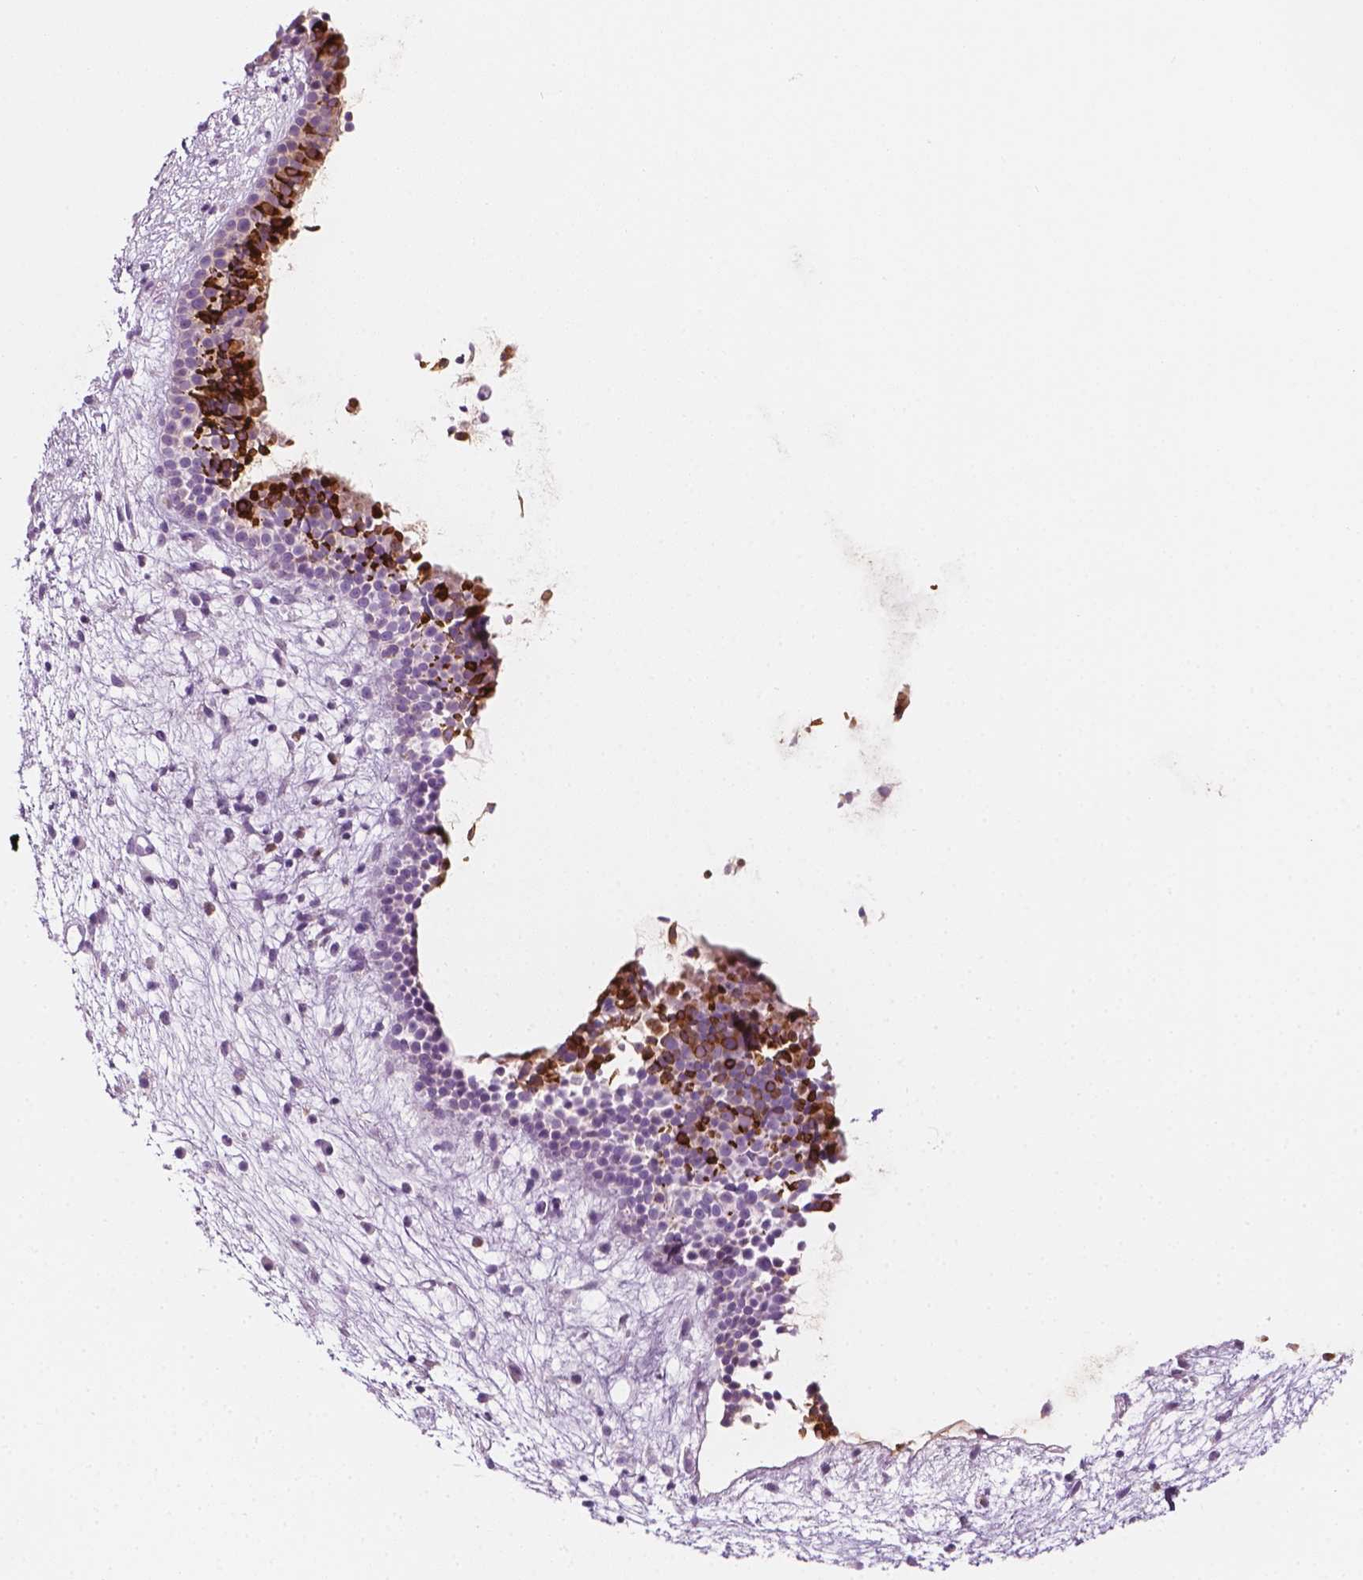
{"staining": {"intensity": "strong", "quantity": "25%-75%", "location": "cytoplasmic/membranous"}, "tissue": "nasopharynx", "cell_type": "Respiratory epithelial cells", "image_type": "normal", "snomed": [{"axis": "morphology", "description": "Normal tissue, NOS"}, {"axis": "topography", "description": "Nasopharynx"}], "caption": "Protein positivity by IHC reveals strong cytoplasmic/membranous positivity in approximately 25%-75% of respiratory epithelial cells in benign nasopharynx.", "gene": "CES1", "patient": {"sex": "male", "age": 77}}